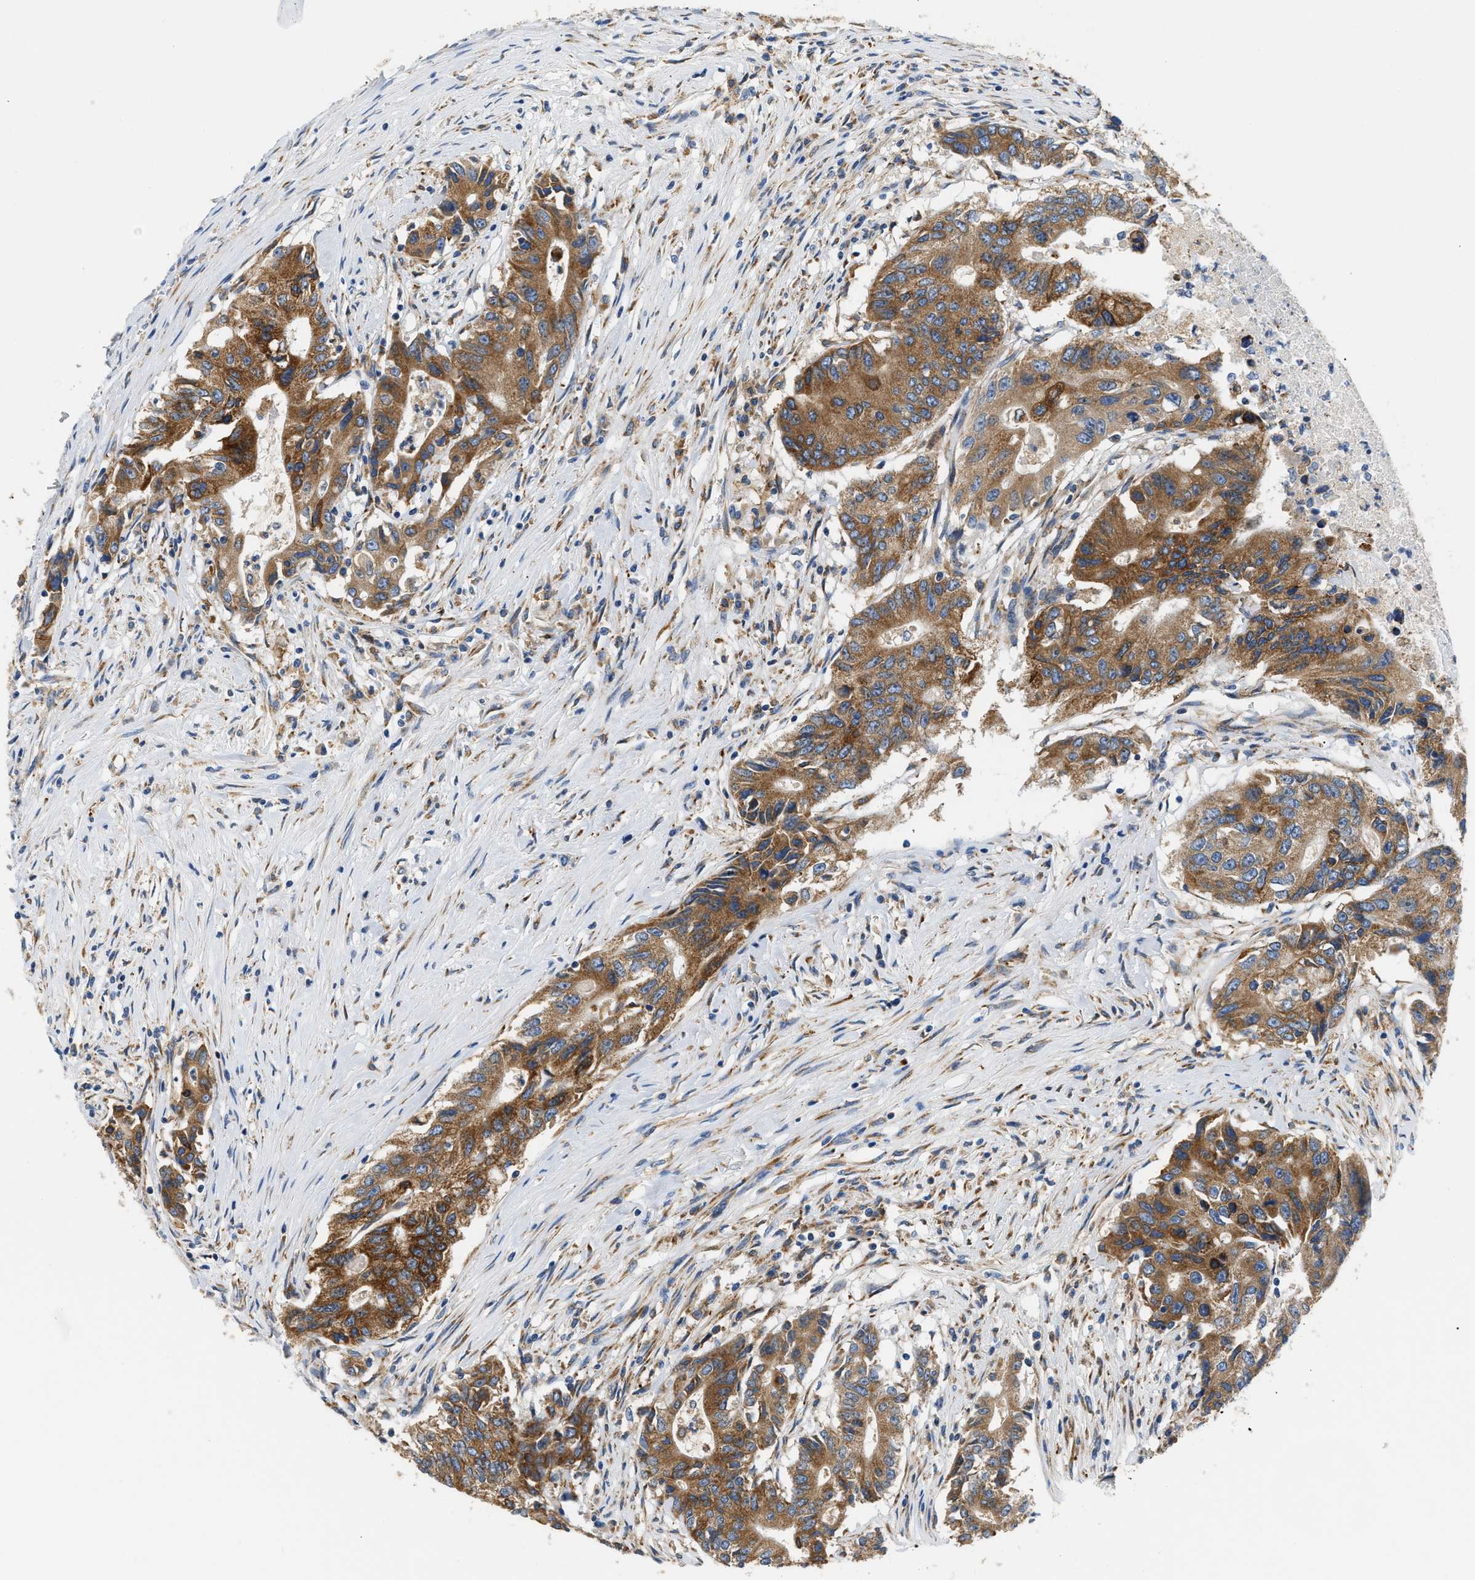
{"staining": {"intensity": "strong", "quantity": ">75%", "location": "cytoplasmic/membranous"}, "tissue": "colorectal cancer", "cell_type": "Tumor cells", "image_type": "cancer", "snomed": [{"axis": "morphology", "description": "Adenocarcinoma, NOS"}, {"axis": "topography", "description": "Colon"}], "caption": "A histopathology image of adenocarcinoma (colorectal) stained for a protein displays strong cytoplasmic/membranous brown staining in tumor cells. (Brightfield microscopy of DAB IHC at high magnification).", "gene": "HDHD3", "patient": {"sex": "female", "age": 77}}